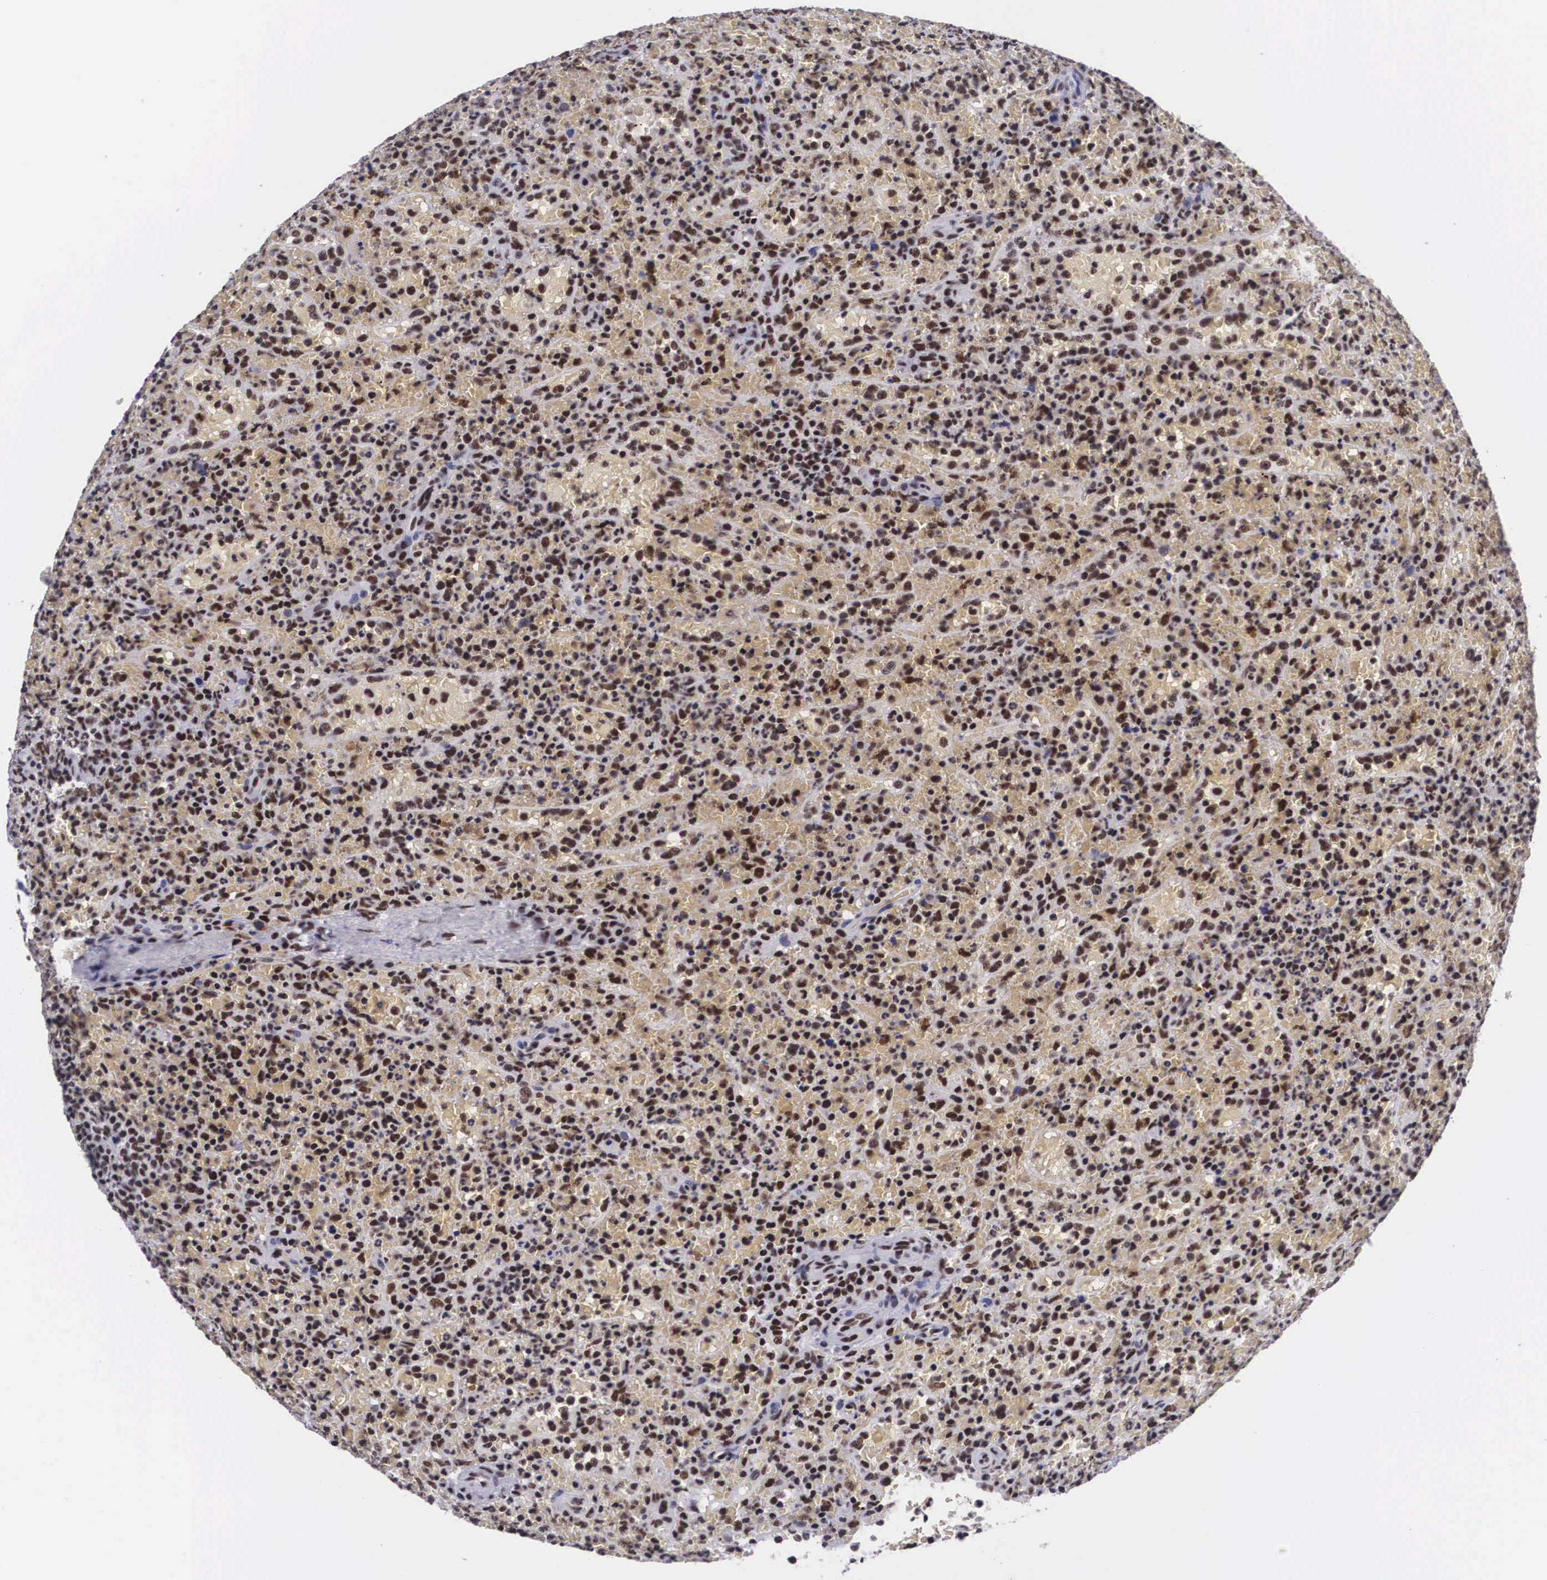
{"staining": {"intensity": "strong", "quantity": ">75%", "location": "nuclear"}, "tissue": "lymphoma", "cell_type": "Tumor cells", "image_type": "cancer", "snomed": [{"axis": "morphology", "description": "Malignant lymphoma, non-Hodgkin's type, High grade"}, {"axis": "topography", "description": "Spleen"}, {"axis": "topography", "description": "Lymph node"}], "caption": "This micrograph reveals lymphoma stained with IHC to label a protein in brown. The nuclear of tumor cells show strong positivity for the protein. Nuclei are counter-stained blue.", "gene": "SF3A1", "patient": {"sex": "female", "age": 70}}